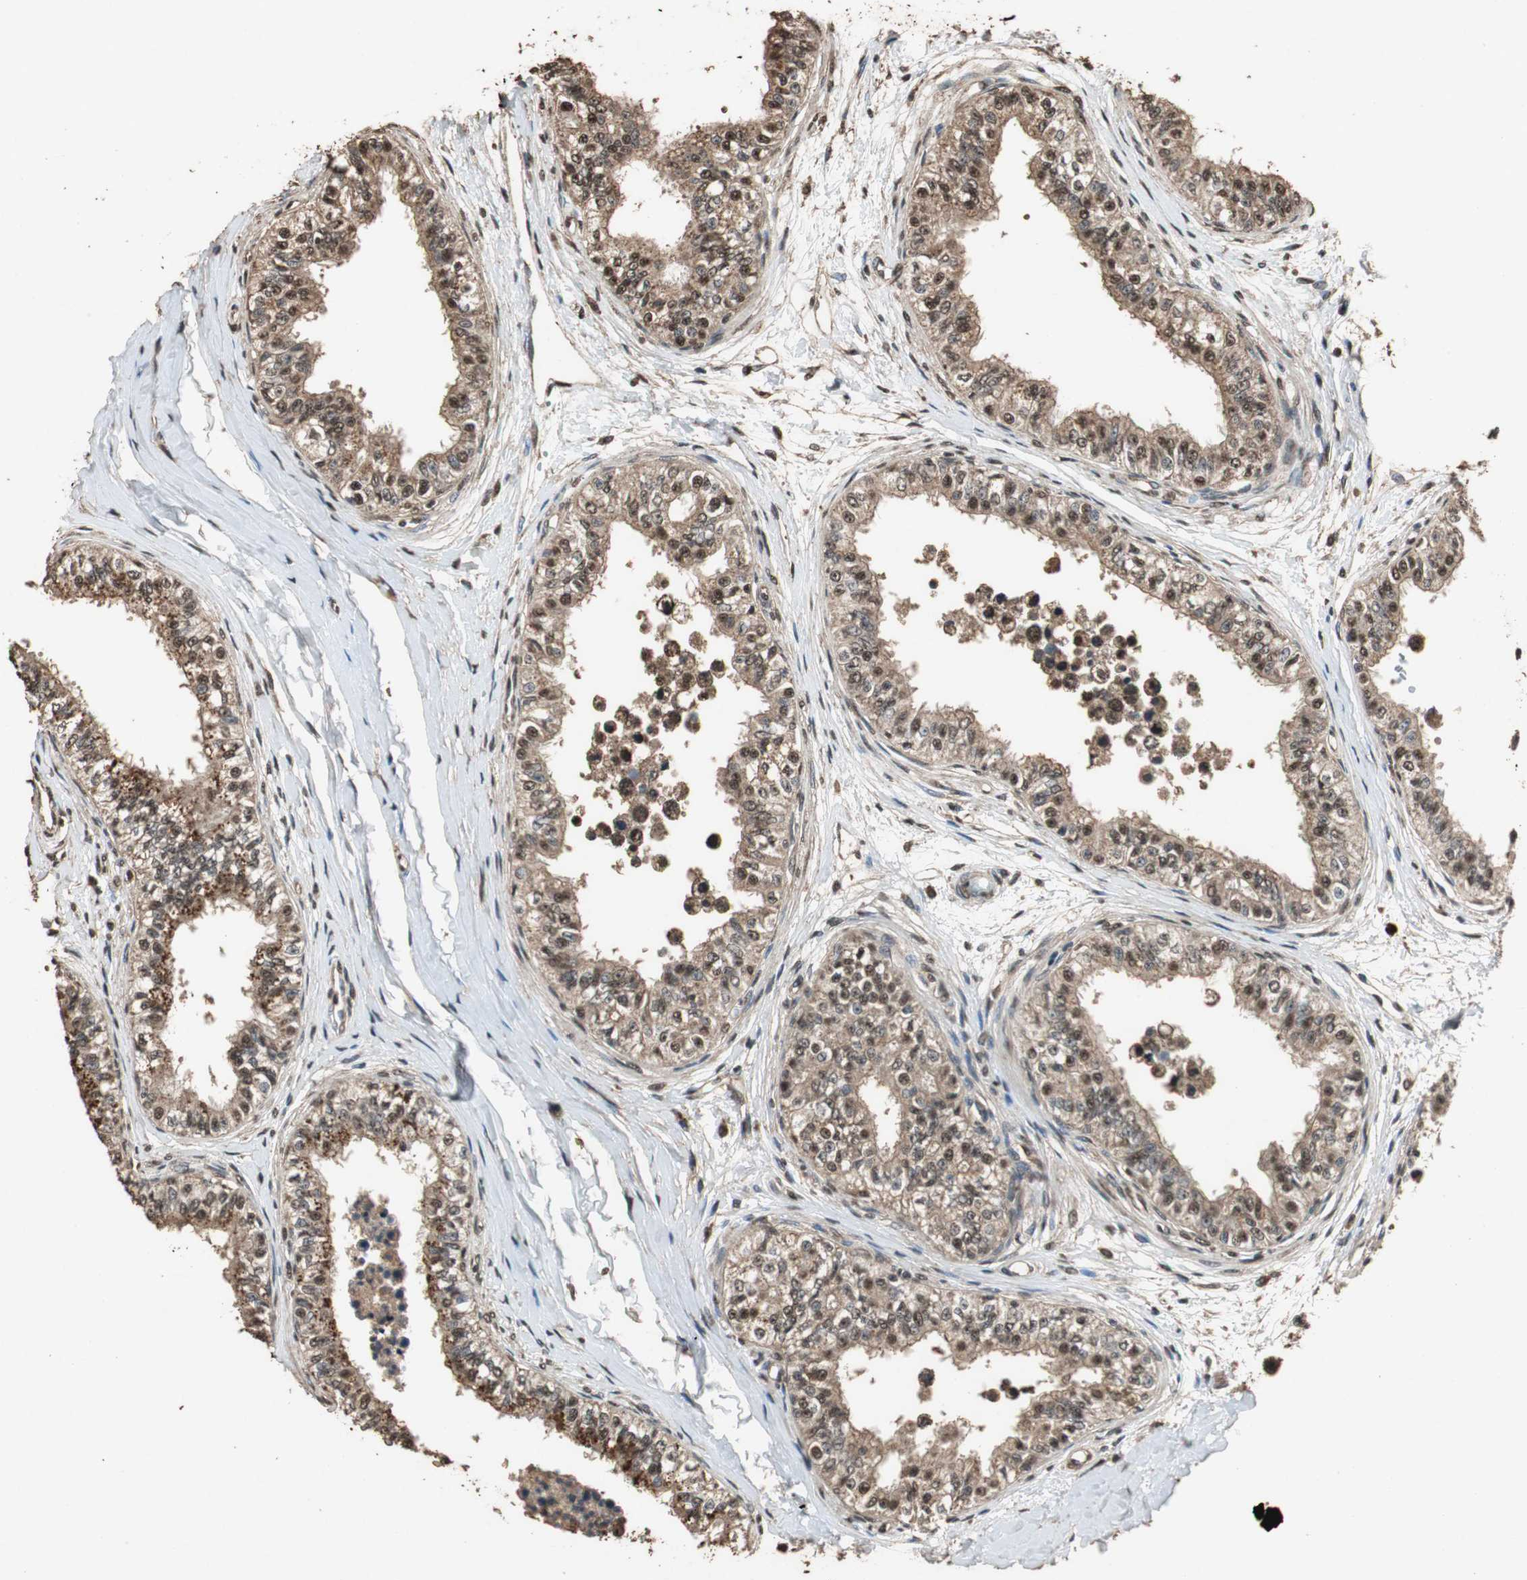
{"staining": {"intensity": "strong", "quantity": ">75%", "location": "cytoplasmic/membranous,nuclear"}, "tissue": "epididymis", "cell_type": "Glandular cells", "image_type": "normal", "snomed": [{"axis": "morphology", "description": "Normal tissue, NOS"}, {"axis": "morphology", "description": "Adenocarcinoma, metastatic, NOS"}, {"axis": "topography", "description": "Testis"}, {"axis": "topography", "description": "Epididymis"}], "caption": "Immunohistochemistry histopathology image of normal epididymis: epididymis stained using immunohistochemistry displays high levels of strong protein expression localized specifically in the cytoplasmic/membranous,nuclear of glandular cells, appearing as a cytoplasmic/membranous,nuclear brown color.", "gene": "PPP1R13B", "patient": {"sex": "male", "age": 26}}